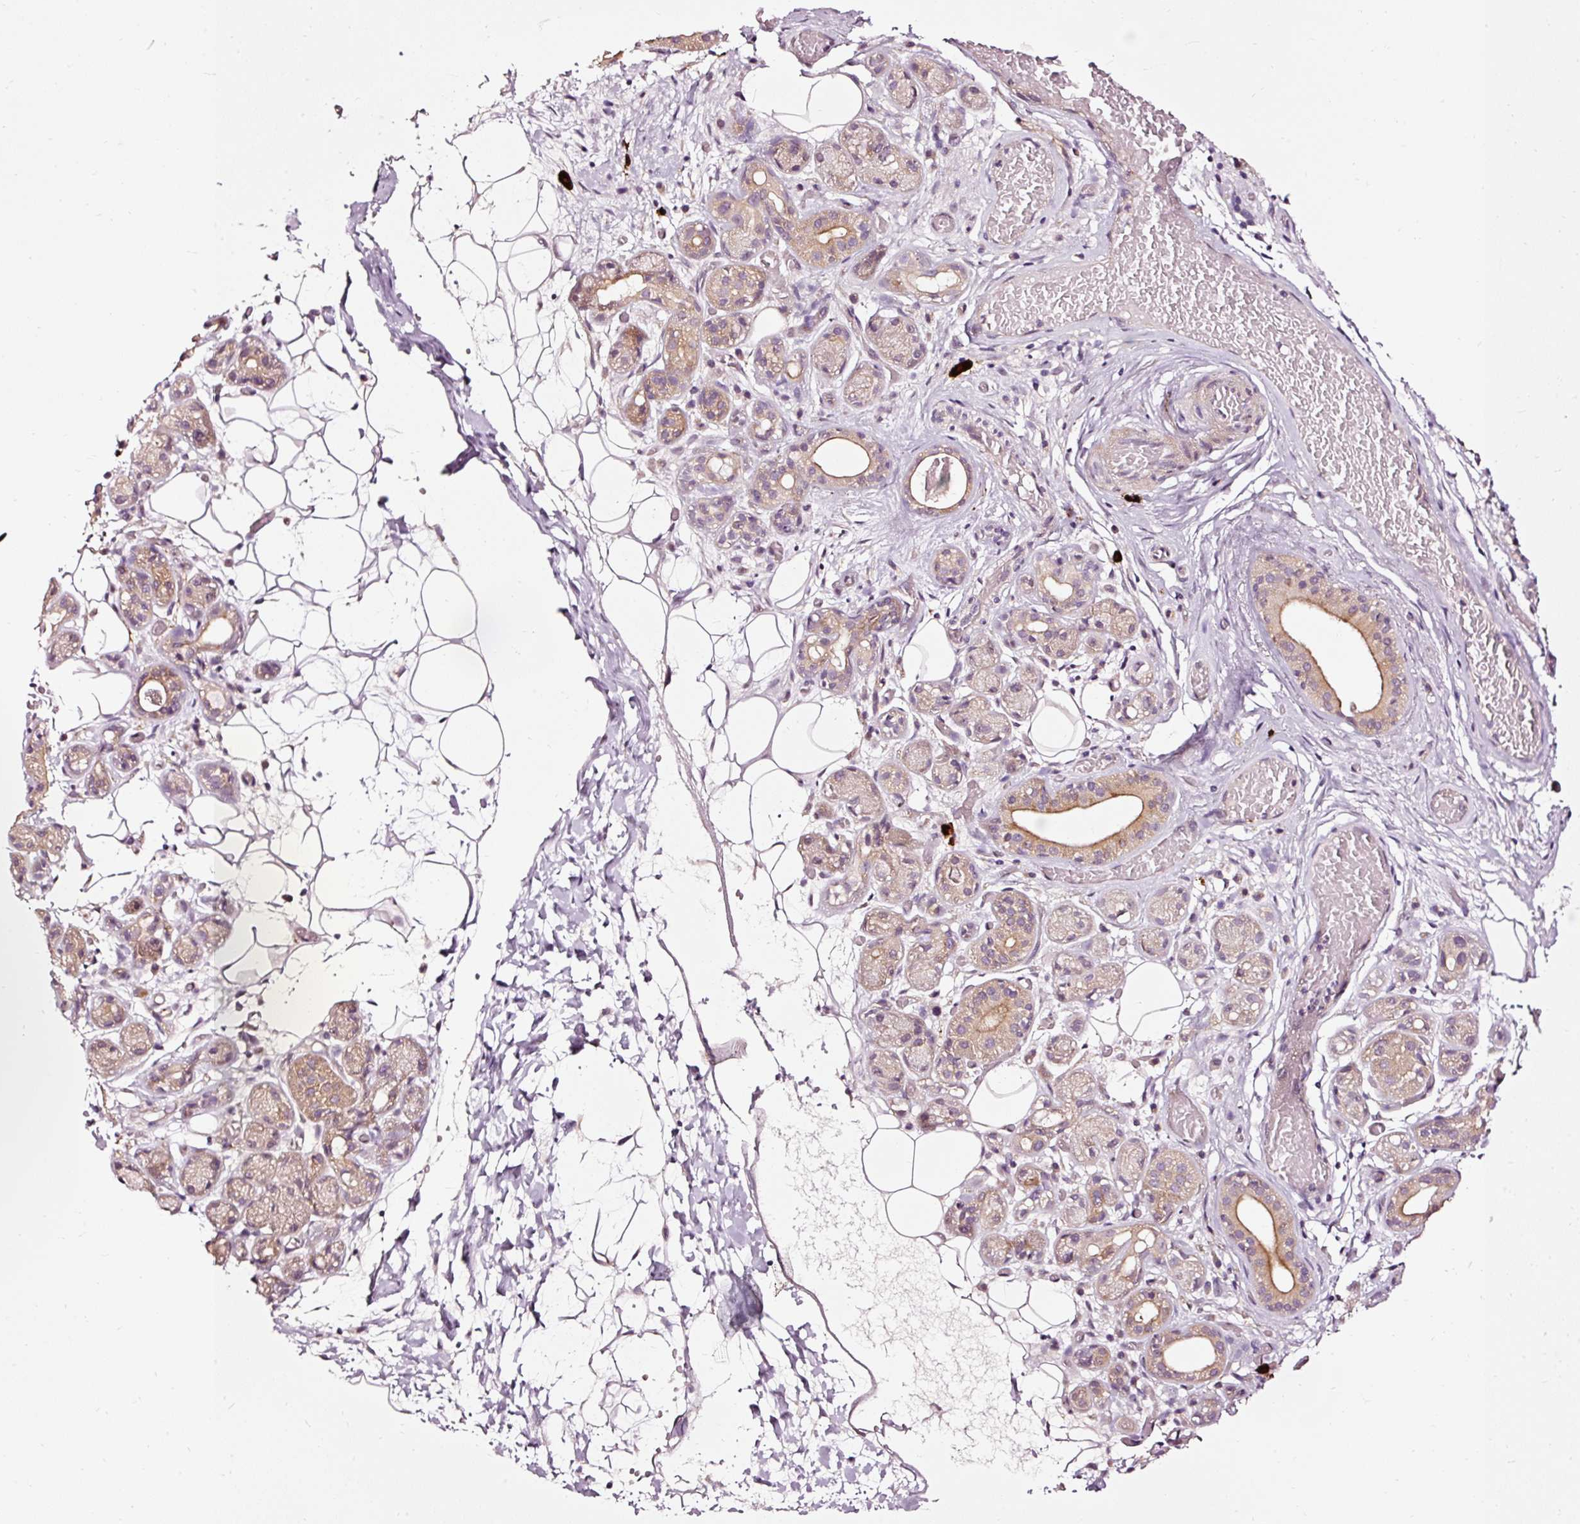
{"staining": {"intensity": "moderate", "quantity": "25%-75%", "location": "cytoplasmic/membranous"}, "tissue": "salivary gland", "cell_type": "Glandular cells", "image_type": "normal", "snomed": [{"axis": "morphology", "description": "Normal tissue, NOS"}, {"axis": "topography", "description": "Salivary gland"}], "caption": "Moderate cytoplasmic/membranous staining for a protein is present in about 25%-75% of glandular cells of benign salivary gland using immunohistochemistry.", "gene": "UTP14A", "patient": {"sex": "male", "age": 82}}